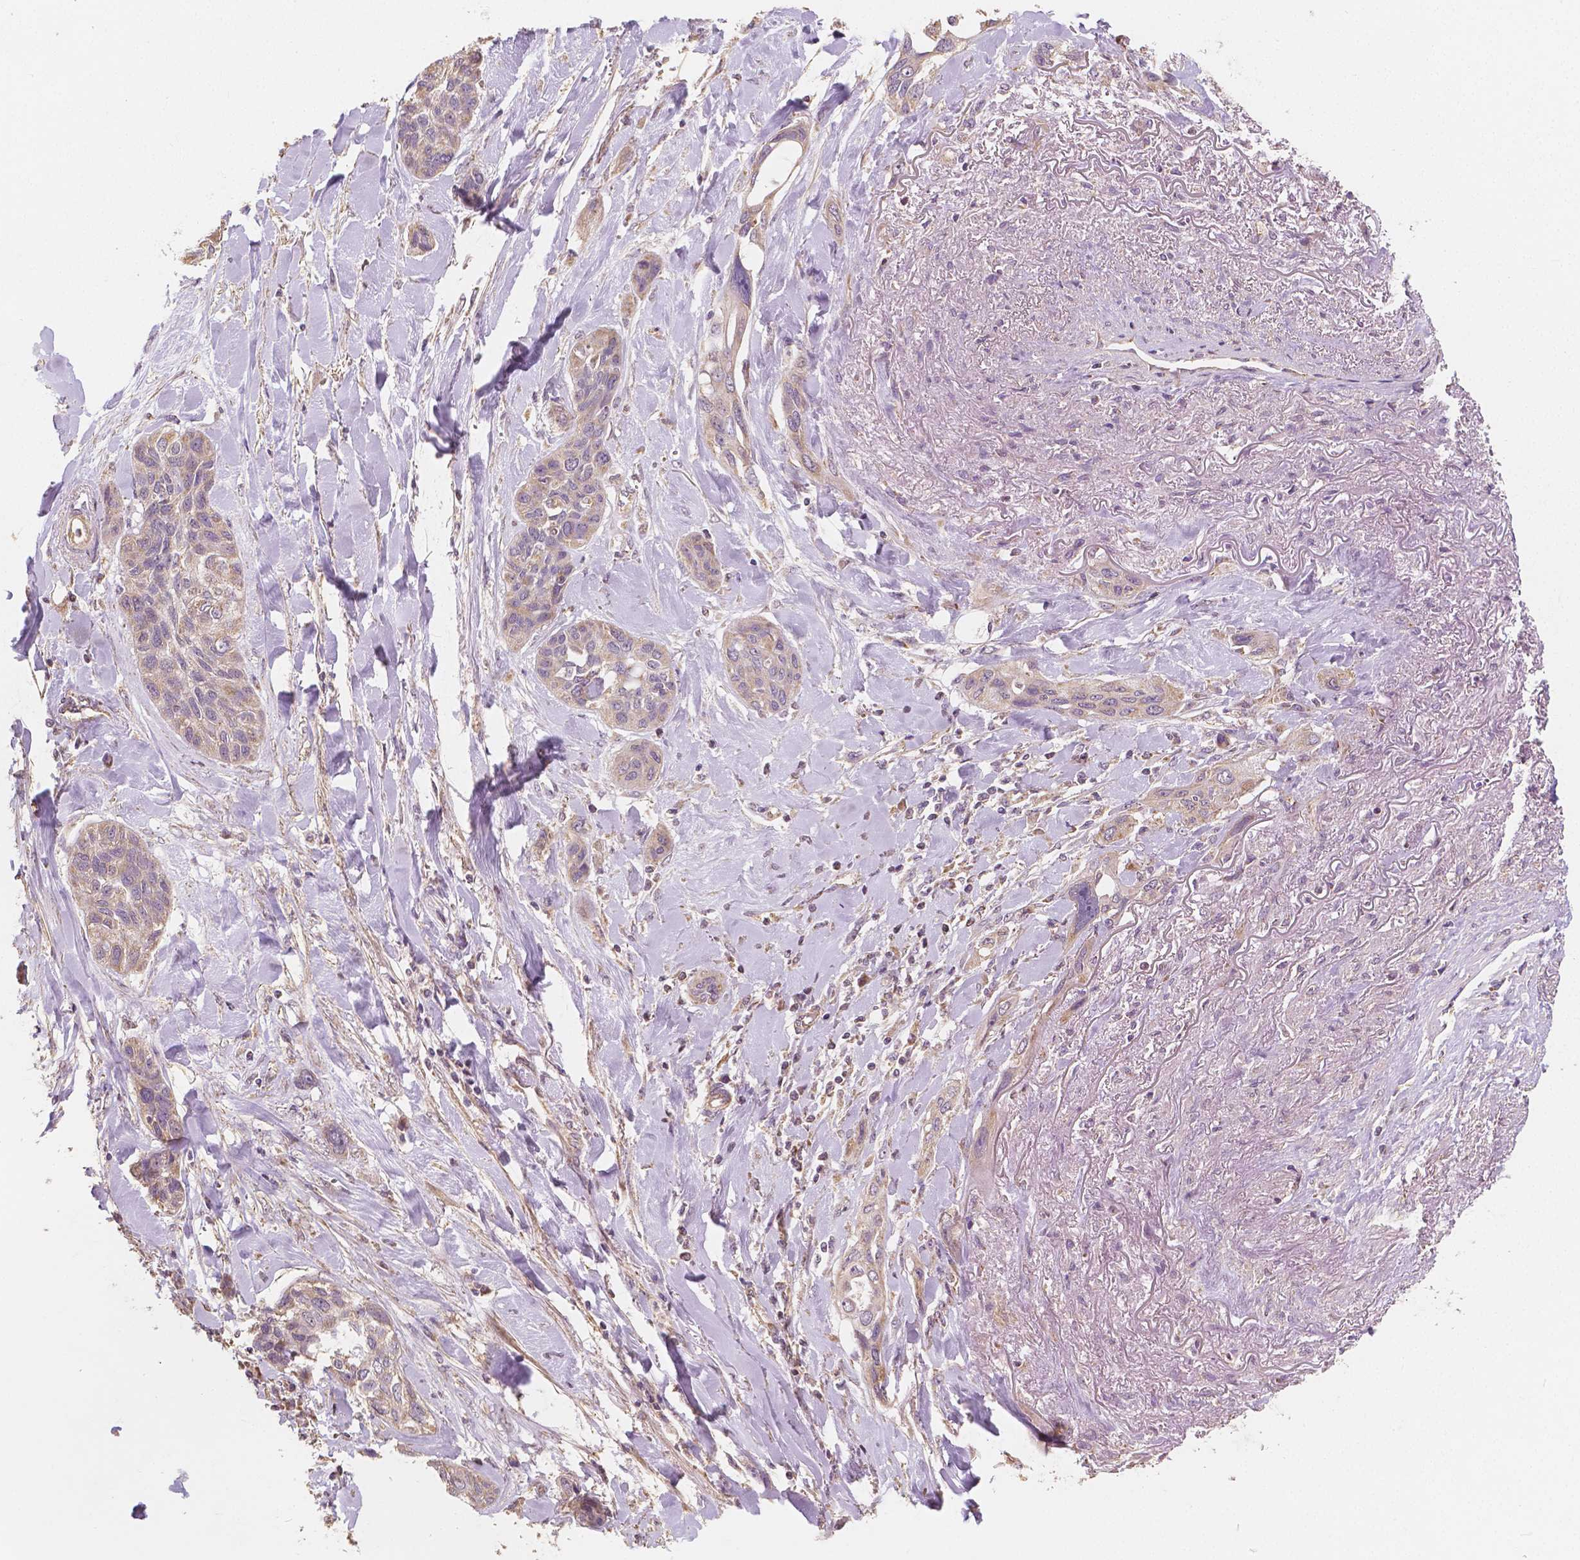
{"staining": {"intensity": "weak", "quantity": ">75%", "location": "cytoplasmic/membranous"}, "tissue": "lung cancer", "cell_type": "Tumor cells", "image_type": "cancer", "snomed": [{"axis": "morphology", "description": "Squamous cell carcinoma, NOS"}, {"axis": "topography", "description": "Lung"}], "caption": "Immunohistochemistry (IHC) staining of lung squamous cell carcinoma, which exhibits low levels of weak cytoplasmic/membranous positivity in approximately >75% of tumor cells indicating weak cytoplasmic/membranous protein staining. The staining was performed using DAB (3,3'-diaminobenzidine) (brown) for protein detection and nuclei were counterstained in hematoxylin (blue).", "gene": "PEX26", "patient": {"sex": "female", "age": 70}}